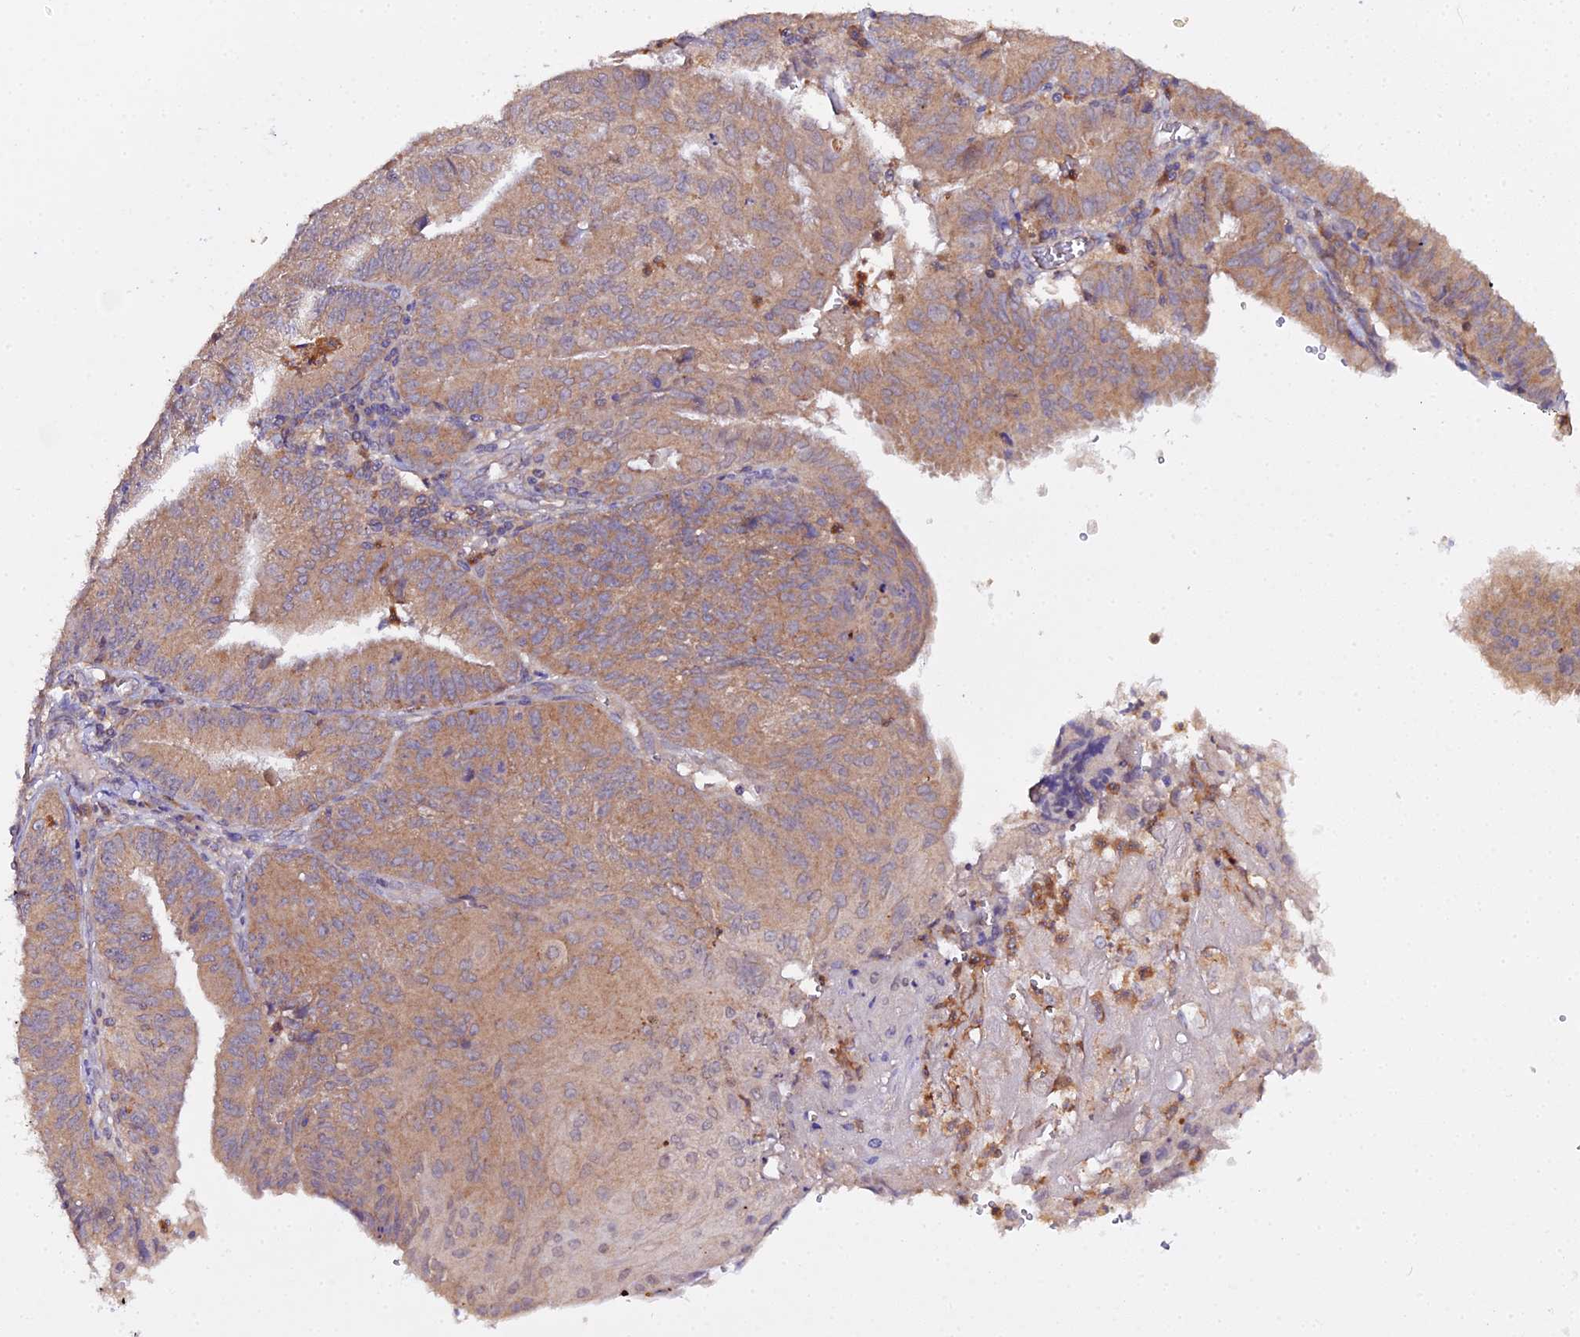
{"staining": {"intensity": "moderate", "quantity": ">75%", "location": "cytoplasmic/membranous"}, "tissue": "endometrial cancer", "cell_type": "Tumor cells", "image_type": "cancer", "snomed": [{"axis": "morphology", "description": "Adenocarcinoma, NOS"}, {"axis": "topography", "description": "Endometrium"}], "caption": "Endometrial adenocarcinoma stained for a protein (brown) reveals moderate cytoplasmic/membranous positive staining in about >75% of tumor cells.", "gene": "TRIM26", "patient": {"sex": "female", "age": 56}}